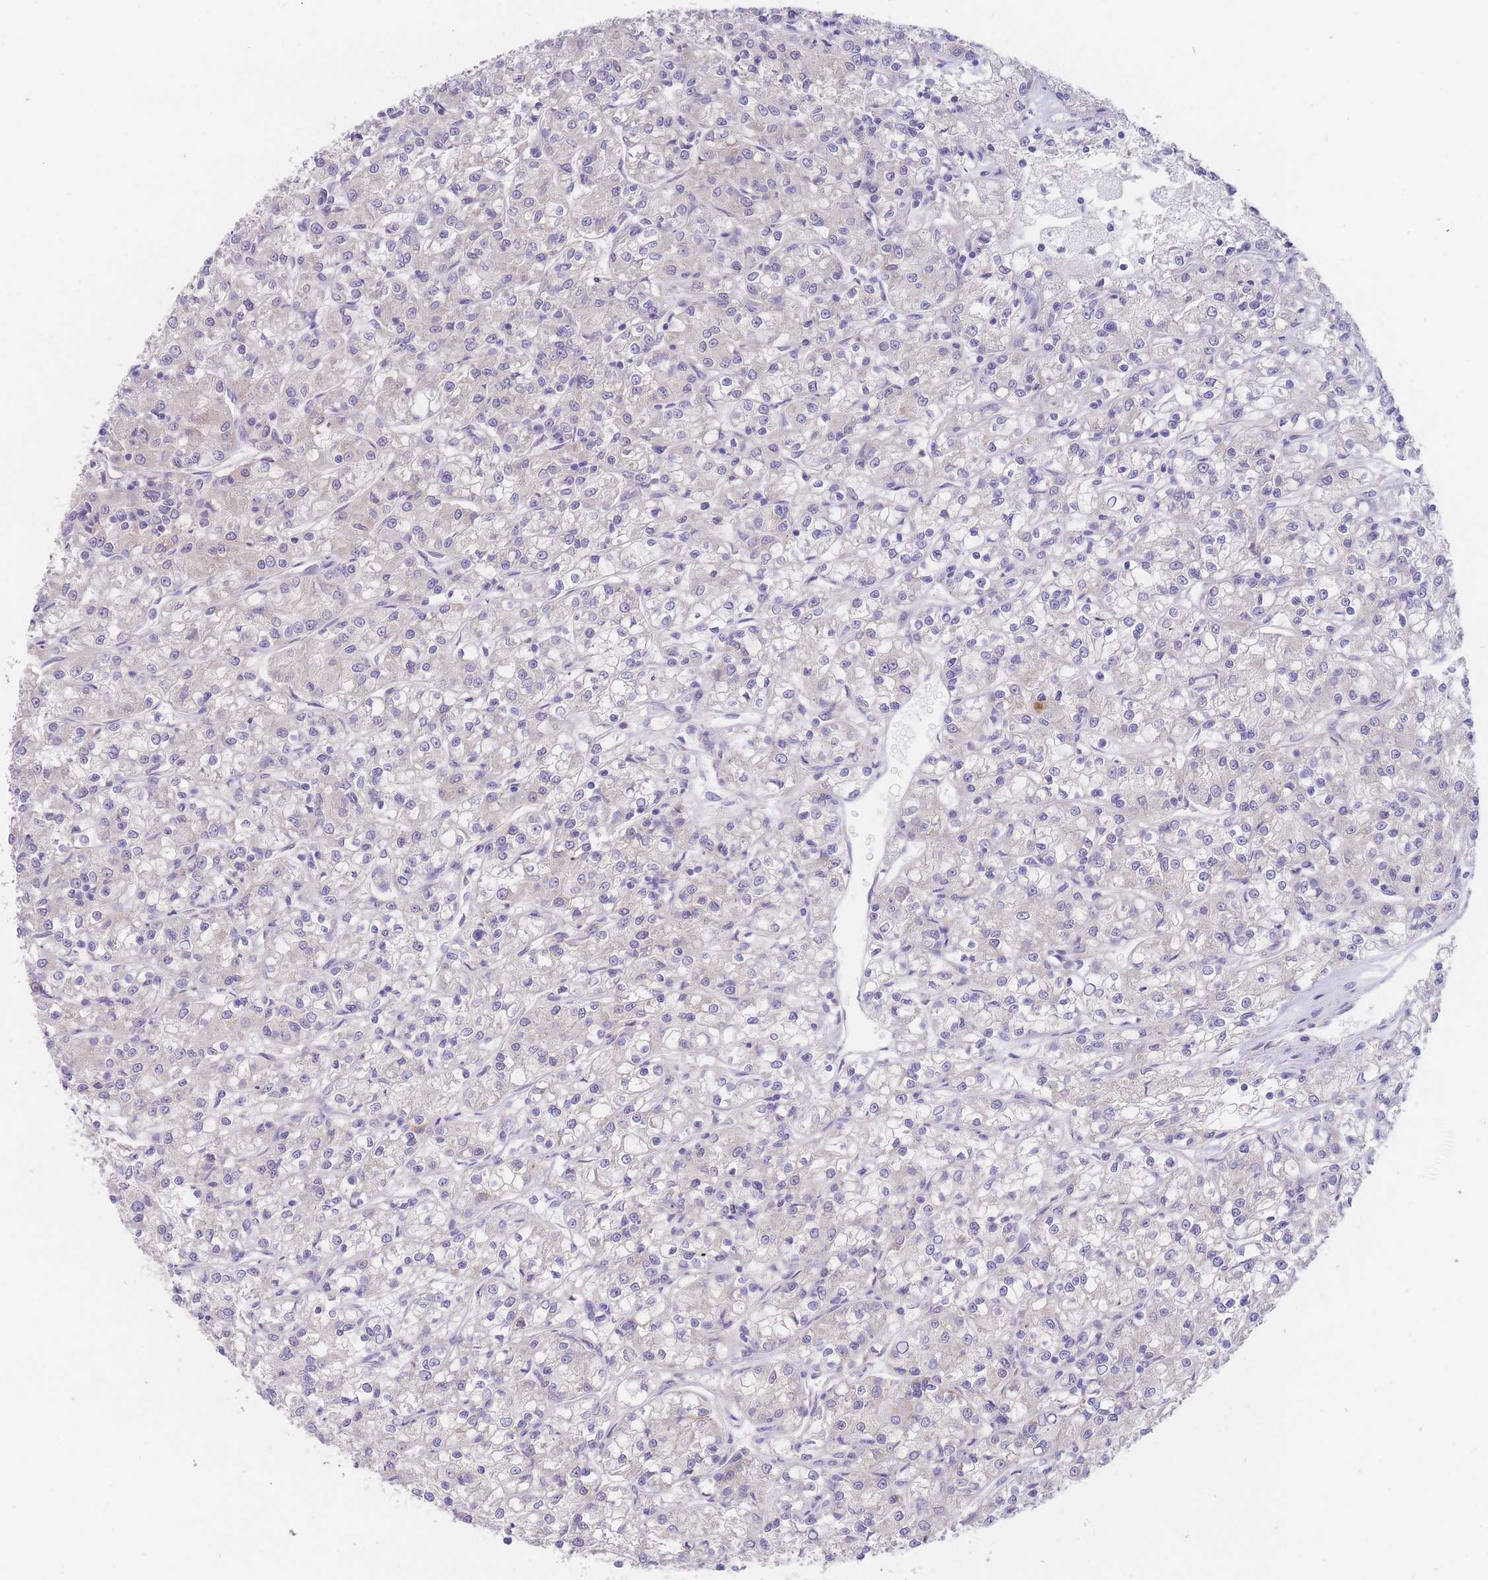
{"staining": {"intensity": "negative", "quantity": "none", "location": "none"}, "tissue": "renal cancer", "cell_type": "Tumor cells", "image_type": "cancer", "snomed": [{"axis": "morphology", "description": "Adenocarcinoma, NOS"}, {"axis": "topography", "description": "Kidney"}], "caption": "This is an immunohistochemistry image of human renal cancer (adenocarcinoma). There is no staining in tumor cells.", "gene": "ZNF281", "patient": {"sex": "female", "age": 59}}